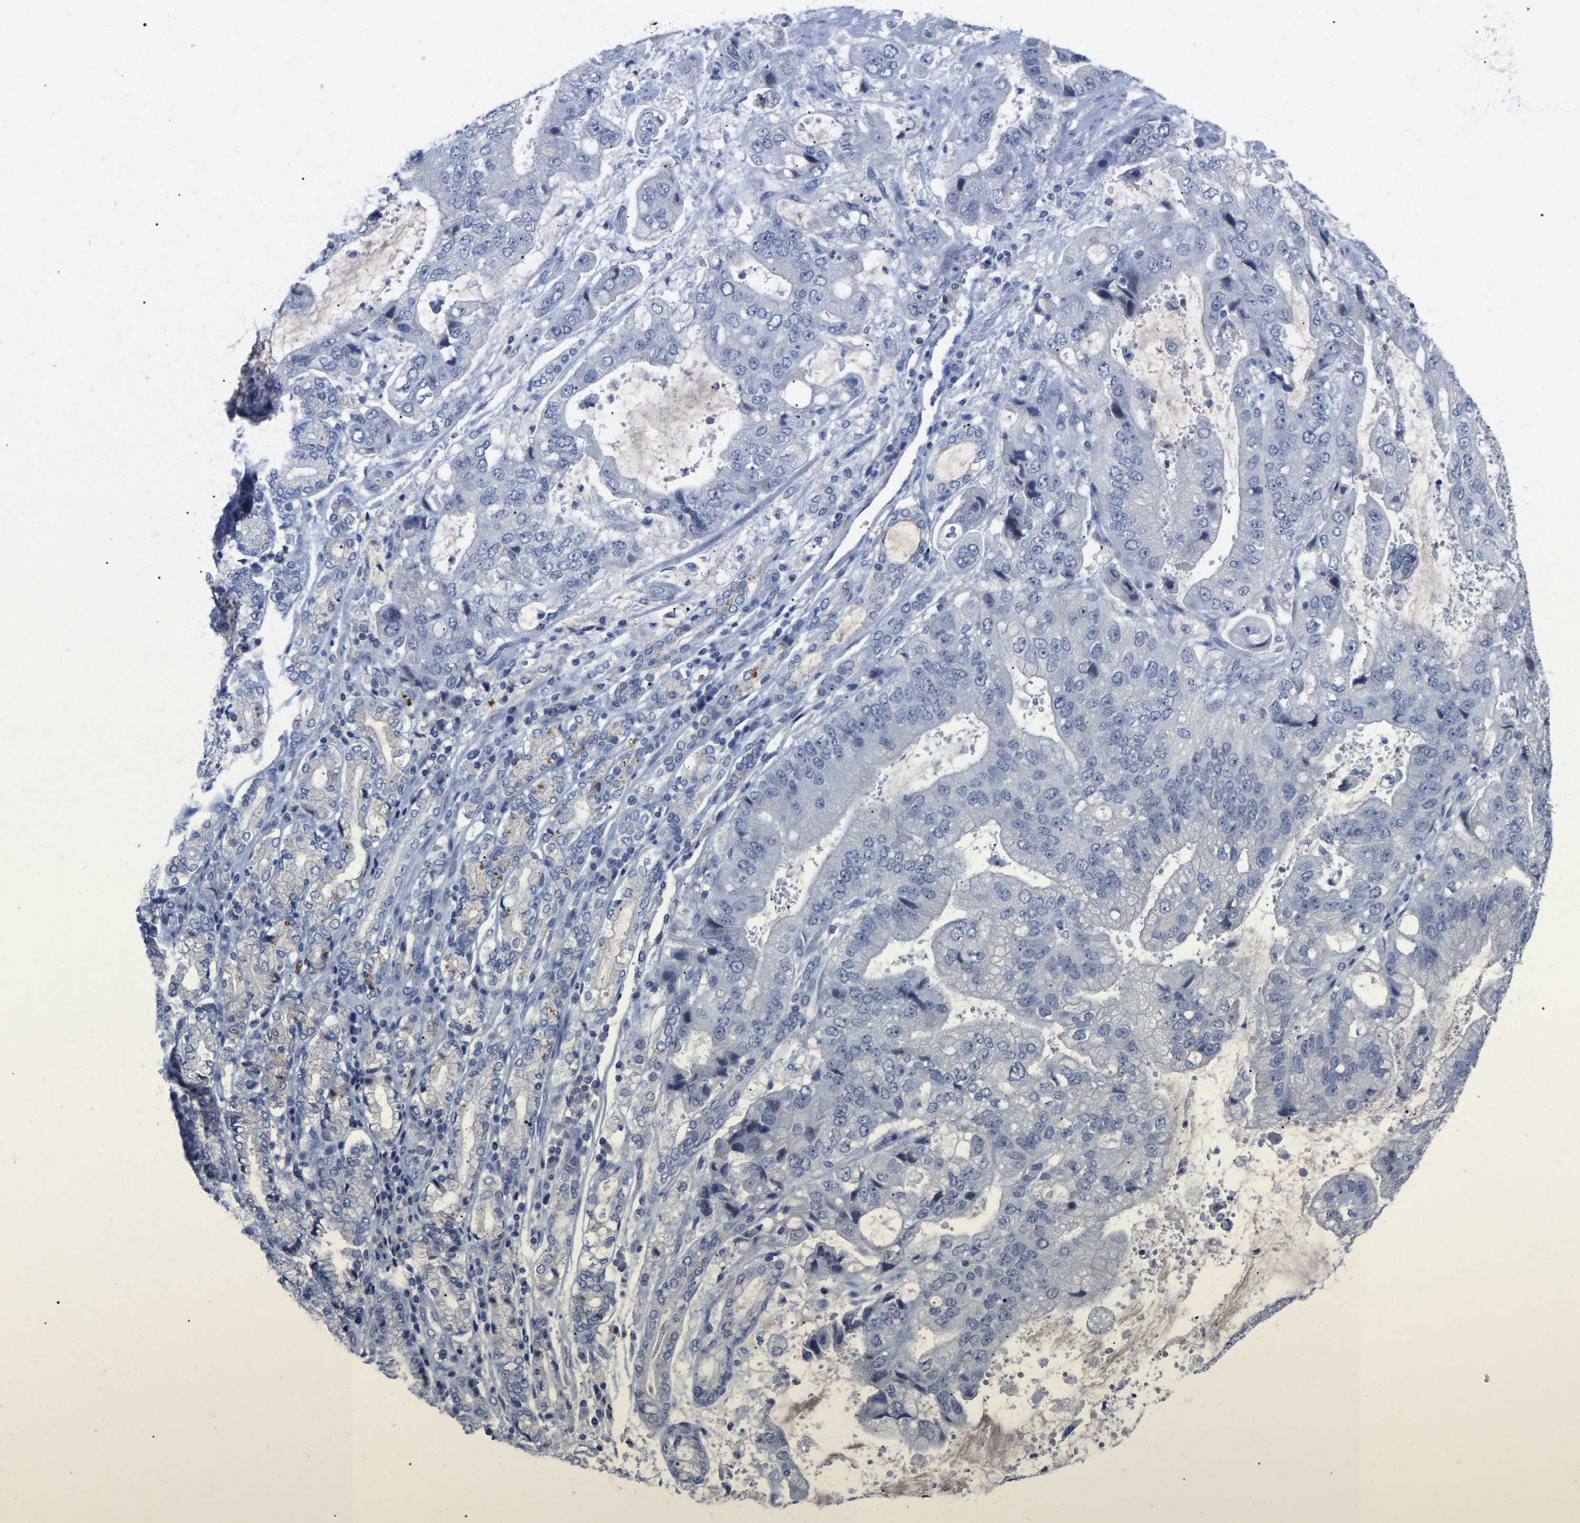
{"staining": {"intensity": "negative", "quantity": "none", "location": "none"}, "tissue": "stomach cancer", "cell_type": "Tumor cells", "image_type": "cancer", "snomed": [{"axis": "morphology", "description": "Normal tissue, NOS"}, {"axis": "morphology", "description": "Adenocarcinoma, NOS"}, {"axis": "topography", "description": "Stomach"}], "caption": "The histopathology image demonstrates no staining of tumor cells in stomach cancer (adenocarcinoma).", "gene": "SMPD2", "patient": {"sex": "male", "age": 62}}